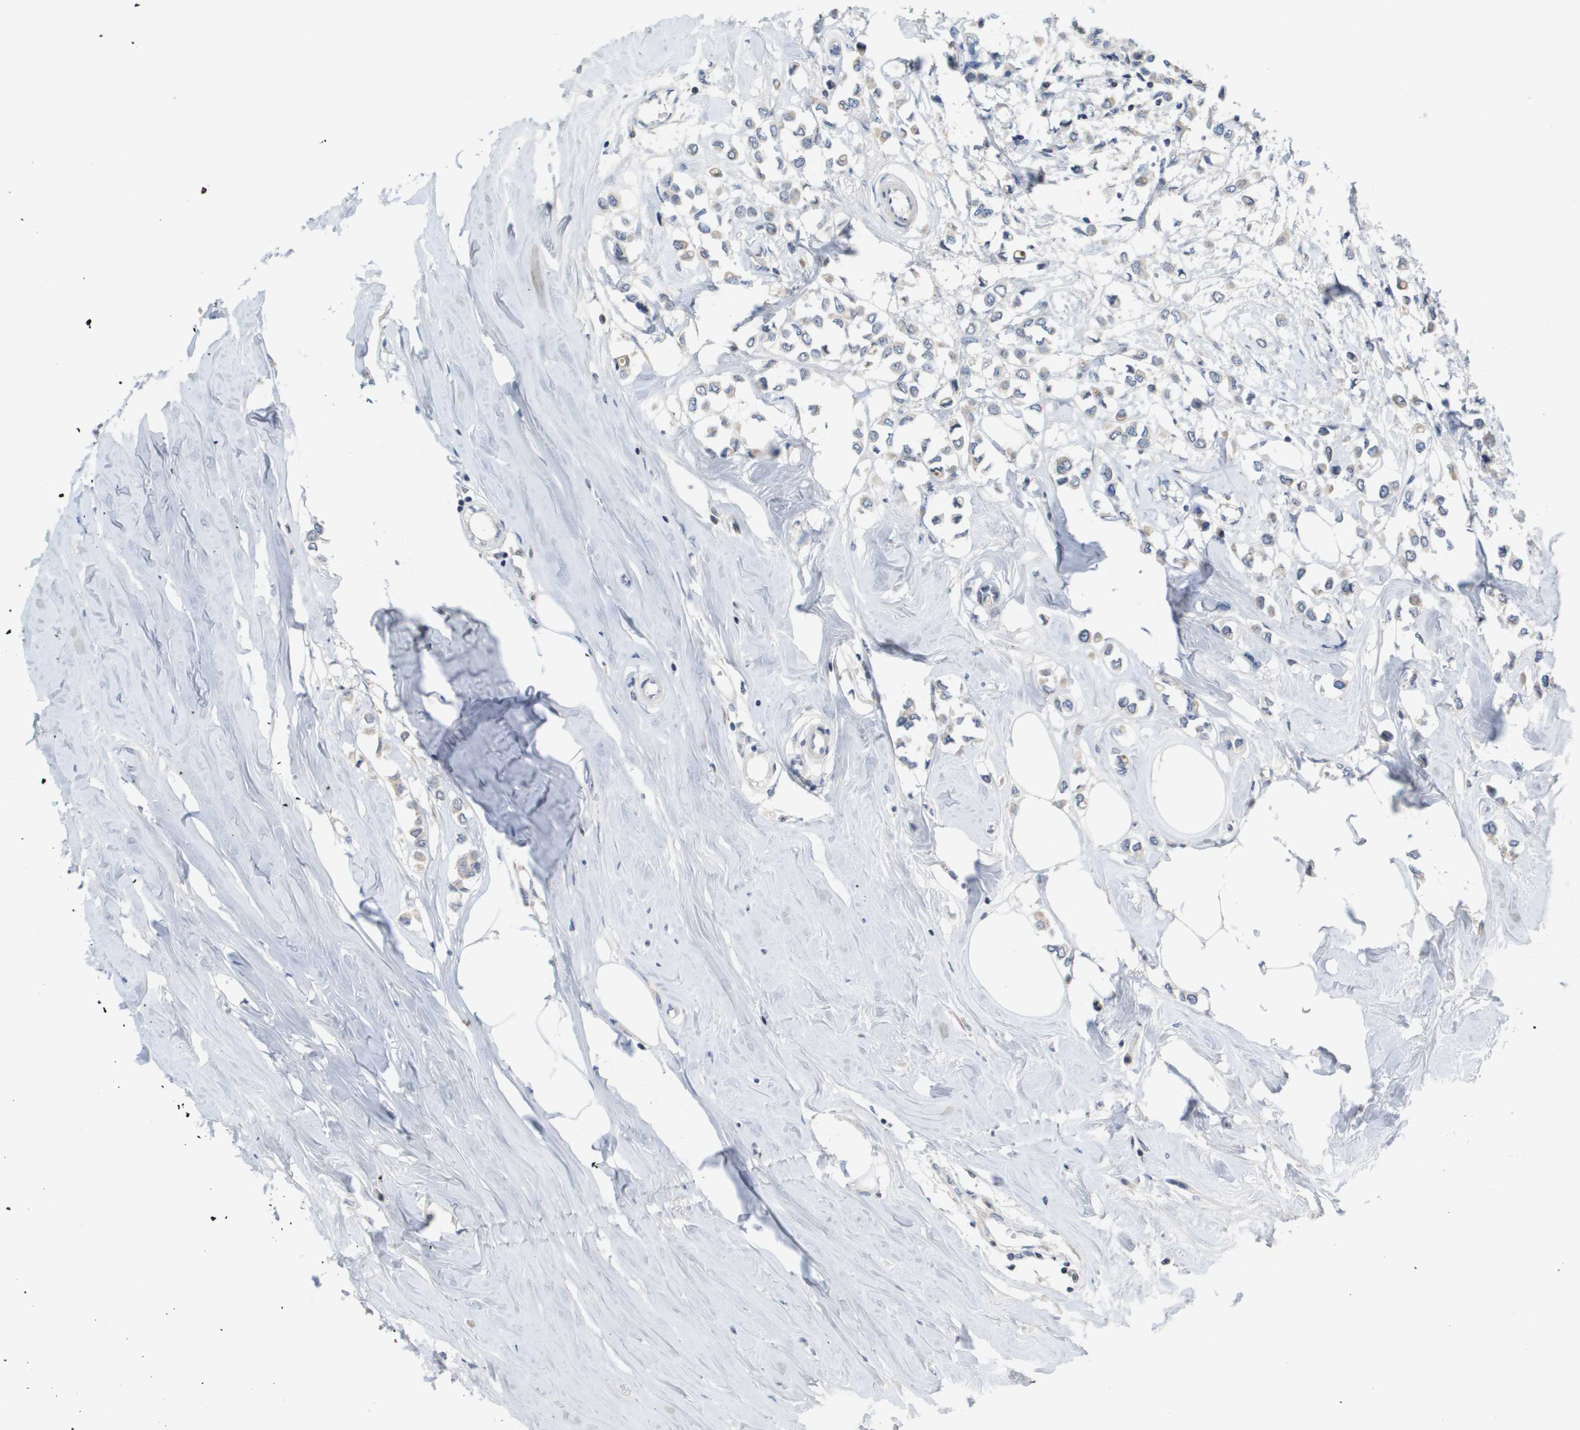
{"staining": {"intensity": "weak", "quantity": "<25%", "location": "cytoplasmic/membranous"}, "tissue": "breast cancer", "cell_type": "Tumor cells", "image_type": "cancer", "snomed": [{"axis": "morphology", "description": "Lobular carcinoma"}, {"axis": "topography", "description": "Breast"}], "caption": "DAB (3,3'-diaminobenzidine) immunohistochemical staining of breast lobular carcinoma demonstrates no significant staining in tumor cells. The staining is performed using DAB brown chromogen with nuclei counter-stained in using hematoxylin.", "gene": "CAPN11", "patient": {"sex": "female", "age": 51}}